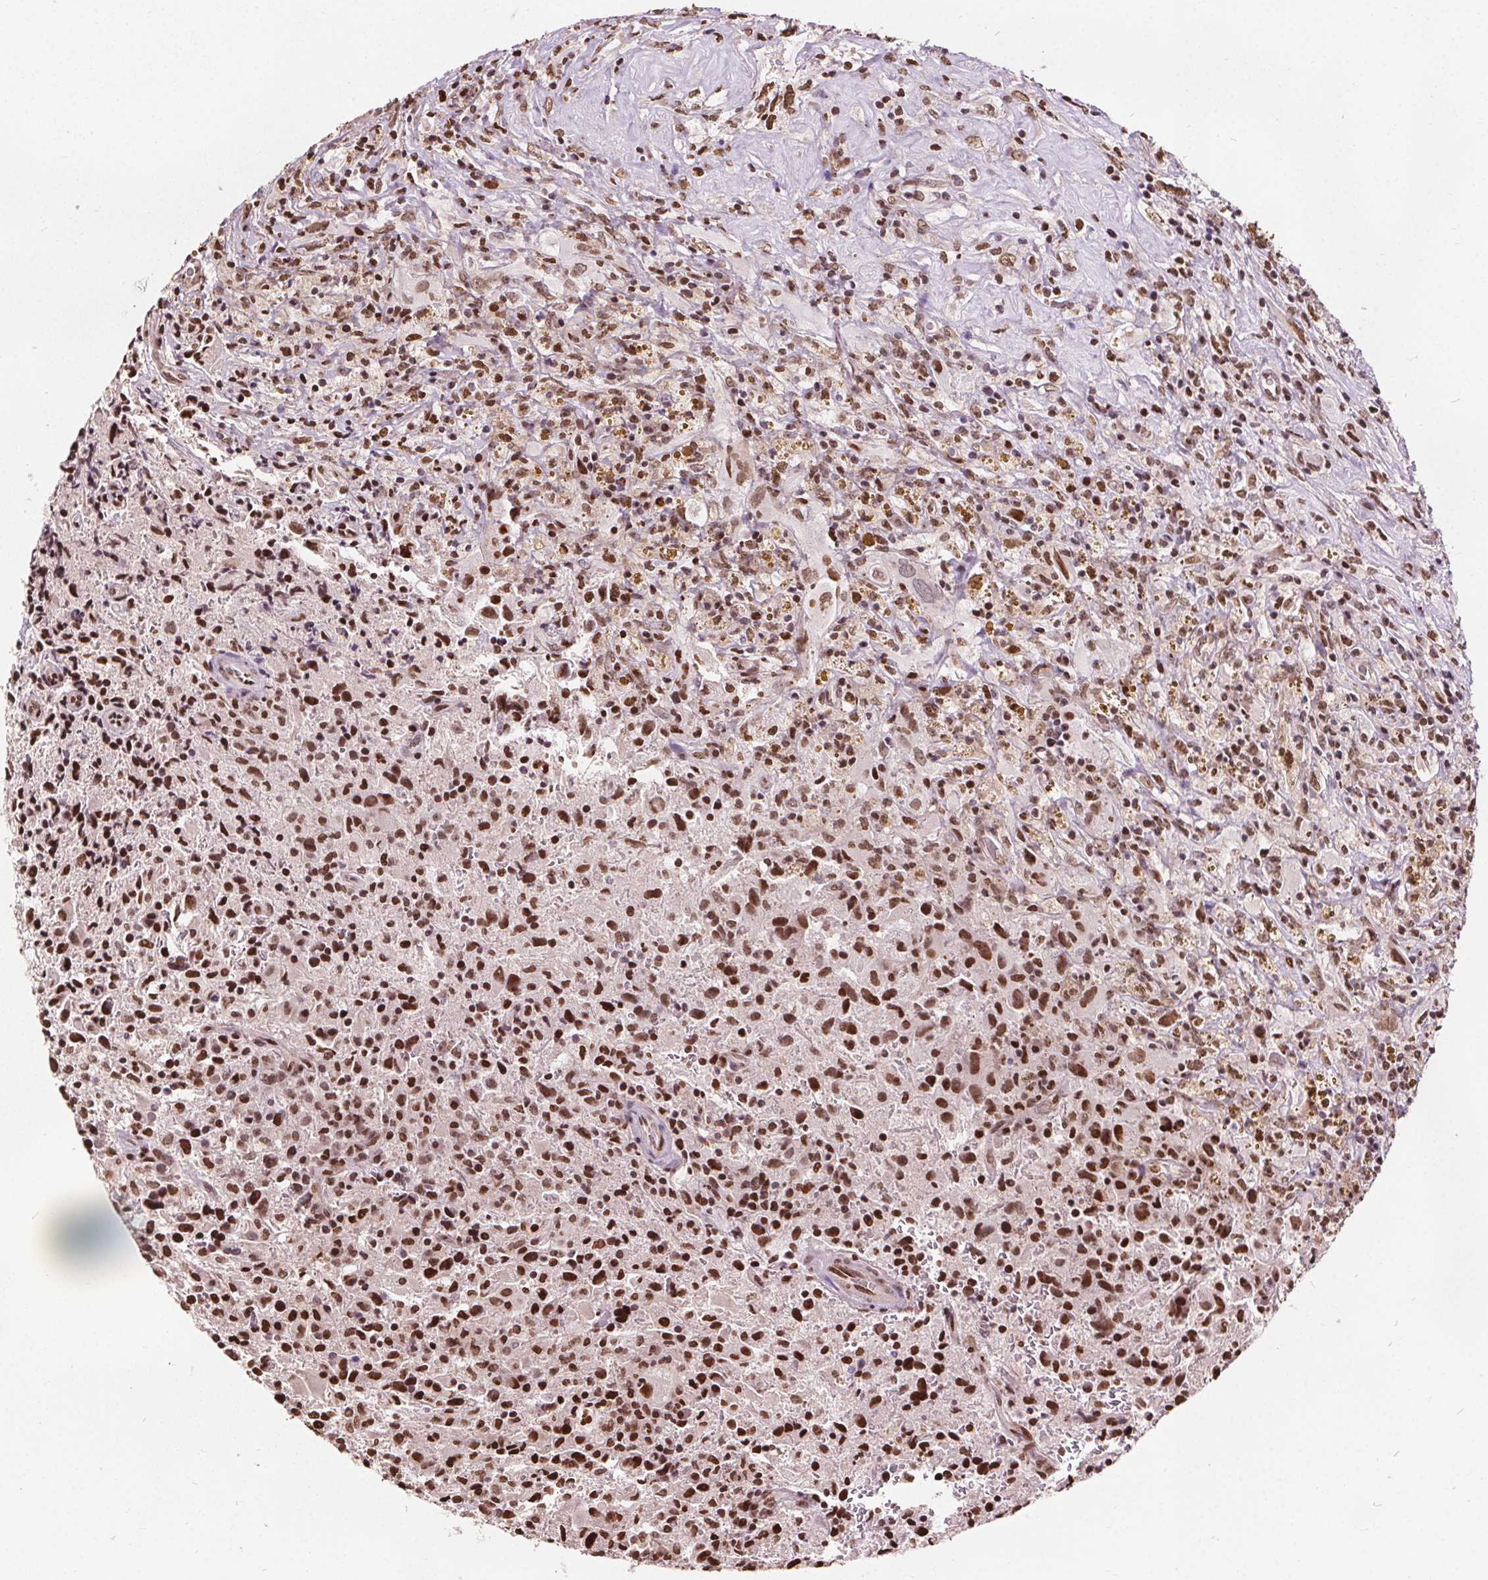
{"staining": {"intensity": "strong", "quantity": ">75%", "location": "nuclear"}, "tissue": "glioma", "cell_type": "Tumor cells", "image_type": "cancer", "snomed": [{"axis": "morphology", "description": "Glioma, malignant, High grade"}, {"axis": "topography", "description": "Brain"}], "caption": "A high amount of strong nuclear staining is appreciated in about >75% of tumor cells in glioma tissue.", "gene": "ISLR2", "patient": {"sex": "male", "age": 68}}